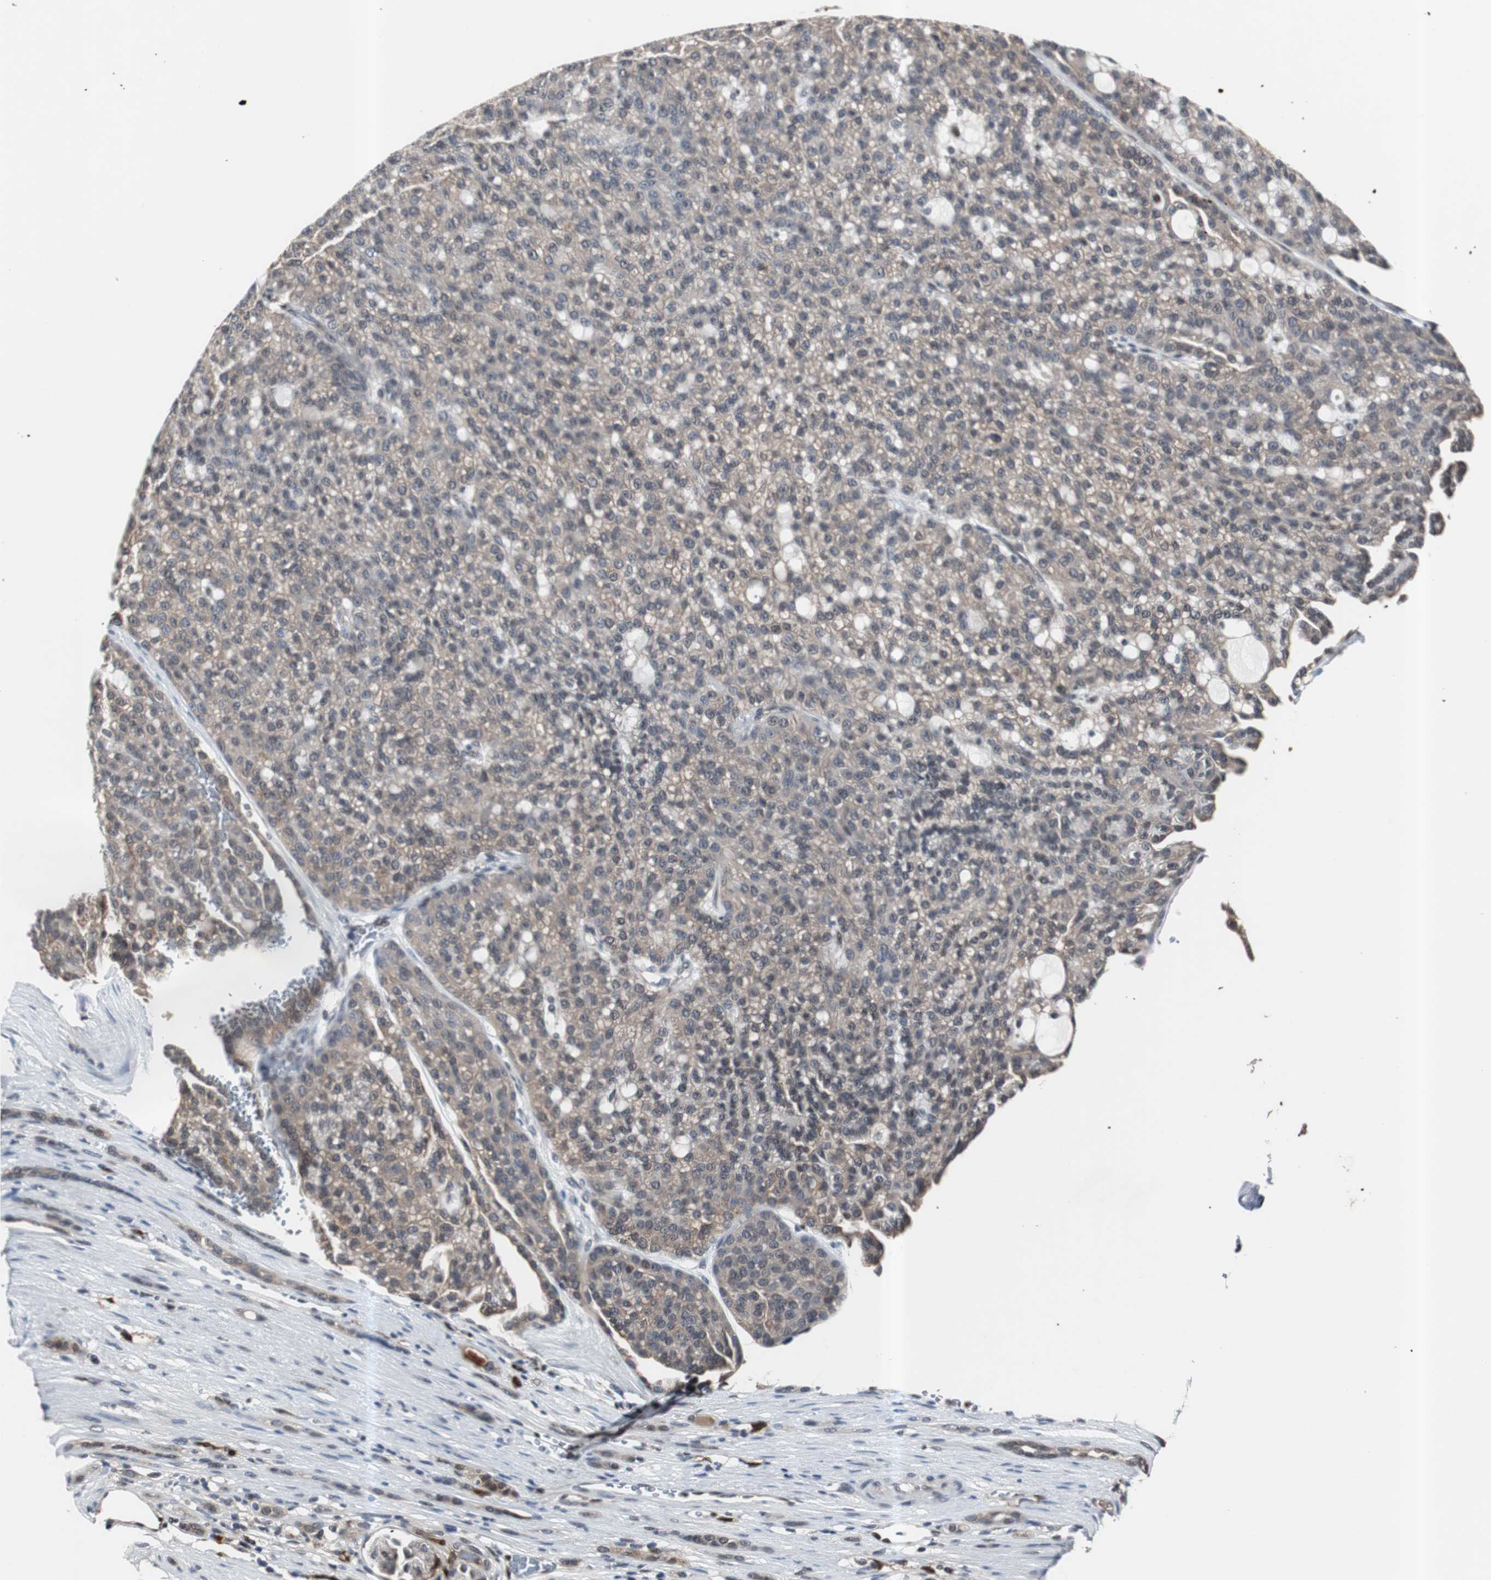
{"staining": {"intensity": "weak", "quantity": ">75%", "location": "cytoplasmic/membranous"}, "tissue": "renal cancer", "cell_type": "Tumor cells", "image_type": "cancer", "snomed": [{"axis": "morphology", "description": "Adenocarcinoma, NOS"}, {"axis": "topography", "description": "Kidney"}], "caption": "About >75% of tumor cells in renal cancer reveal weak cytoplasmic/membranous protein positivity as visualized by brown immunohistochemical staining.", "gene": "SMAD1", "patient": {"sex": "male", "age": 63}}